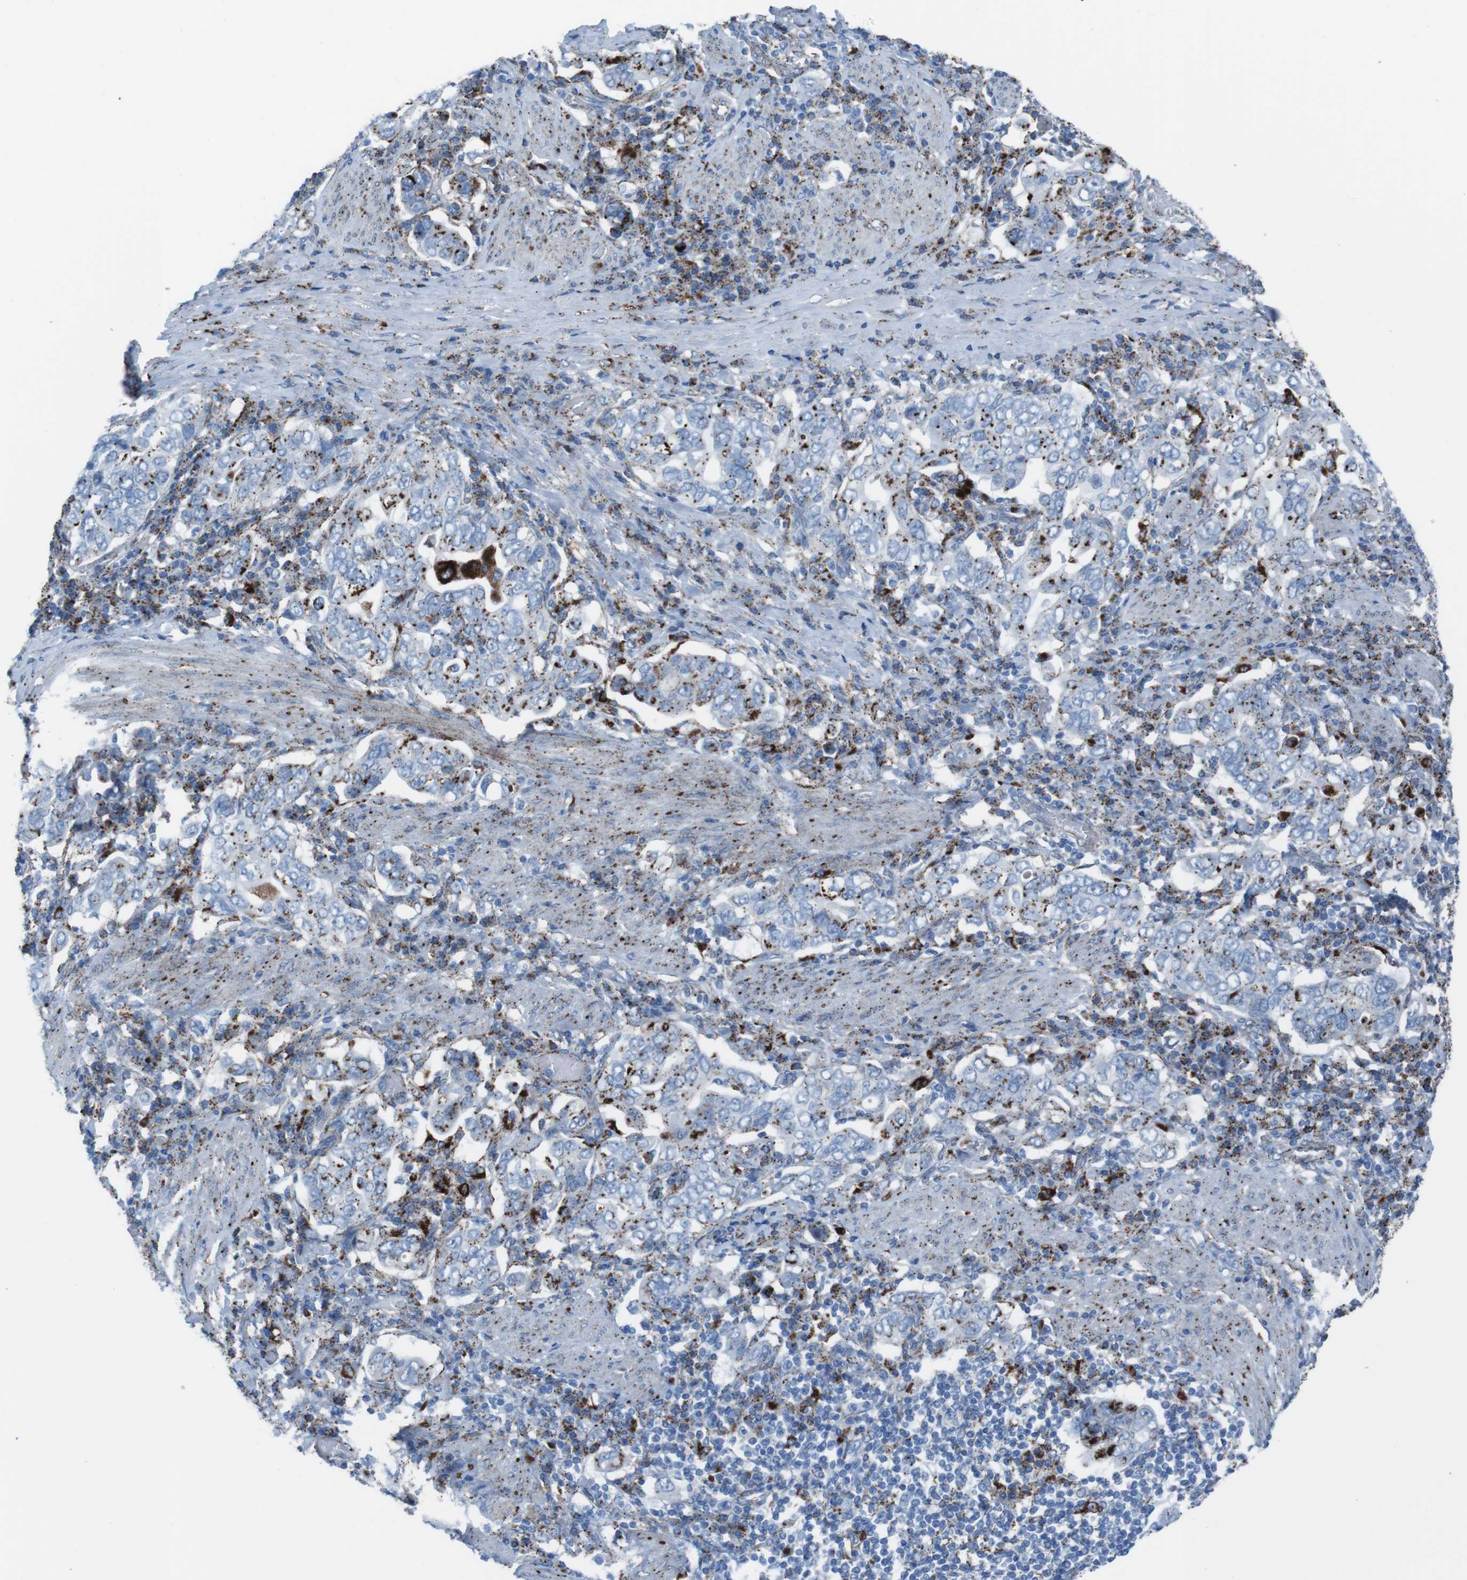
{"staining": {"intensity": "strong", "quantity": "<25%", "location": "cytoplasmic/membranous"}, "tissue": "stomach cancer", "cell_type": "Tumor cells", "image_type": "cancer", "snomed": [{"axis": "morphology", "description": "Adenocarcinoma, NOS"}, {"axis": "topography", "description": "Stomach, upper"}], "caption": "Immunohistochemistry (IHC) staining of stomach cancer (adenocarcinoma), which displays medium levels of strong cytoplasmic/membranous expression in about <25% of tumor cells indicating strong cytoplasmic/membranous protein expression. The staining was performed using DAB (brown) for protein detection and nuclei were counterstained in hematoxylin (blue).", "gene": "SCARB2", "patient": {"sex": "male", "age": 62}}